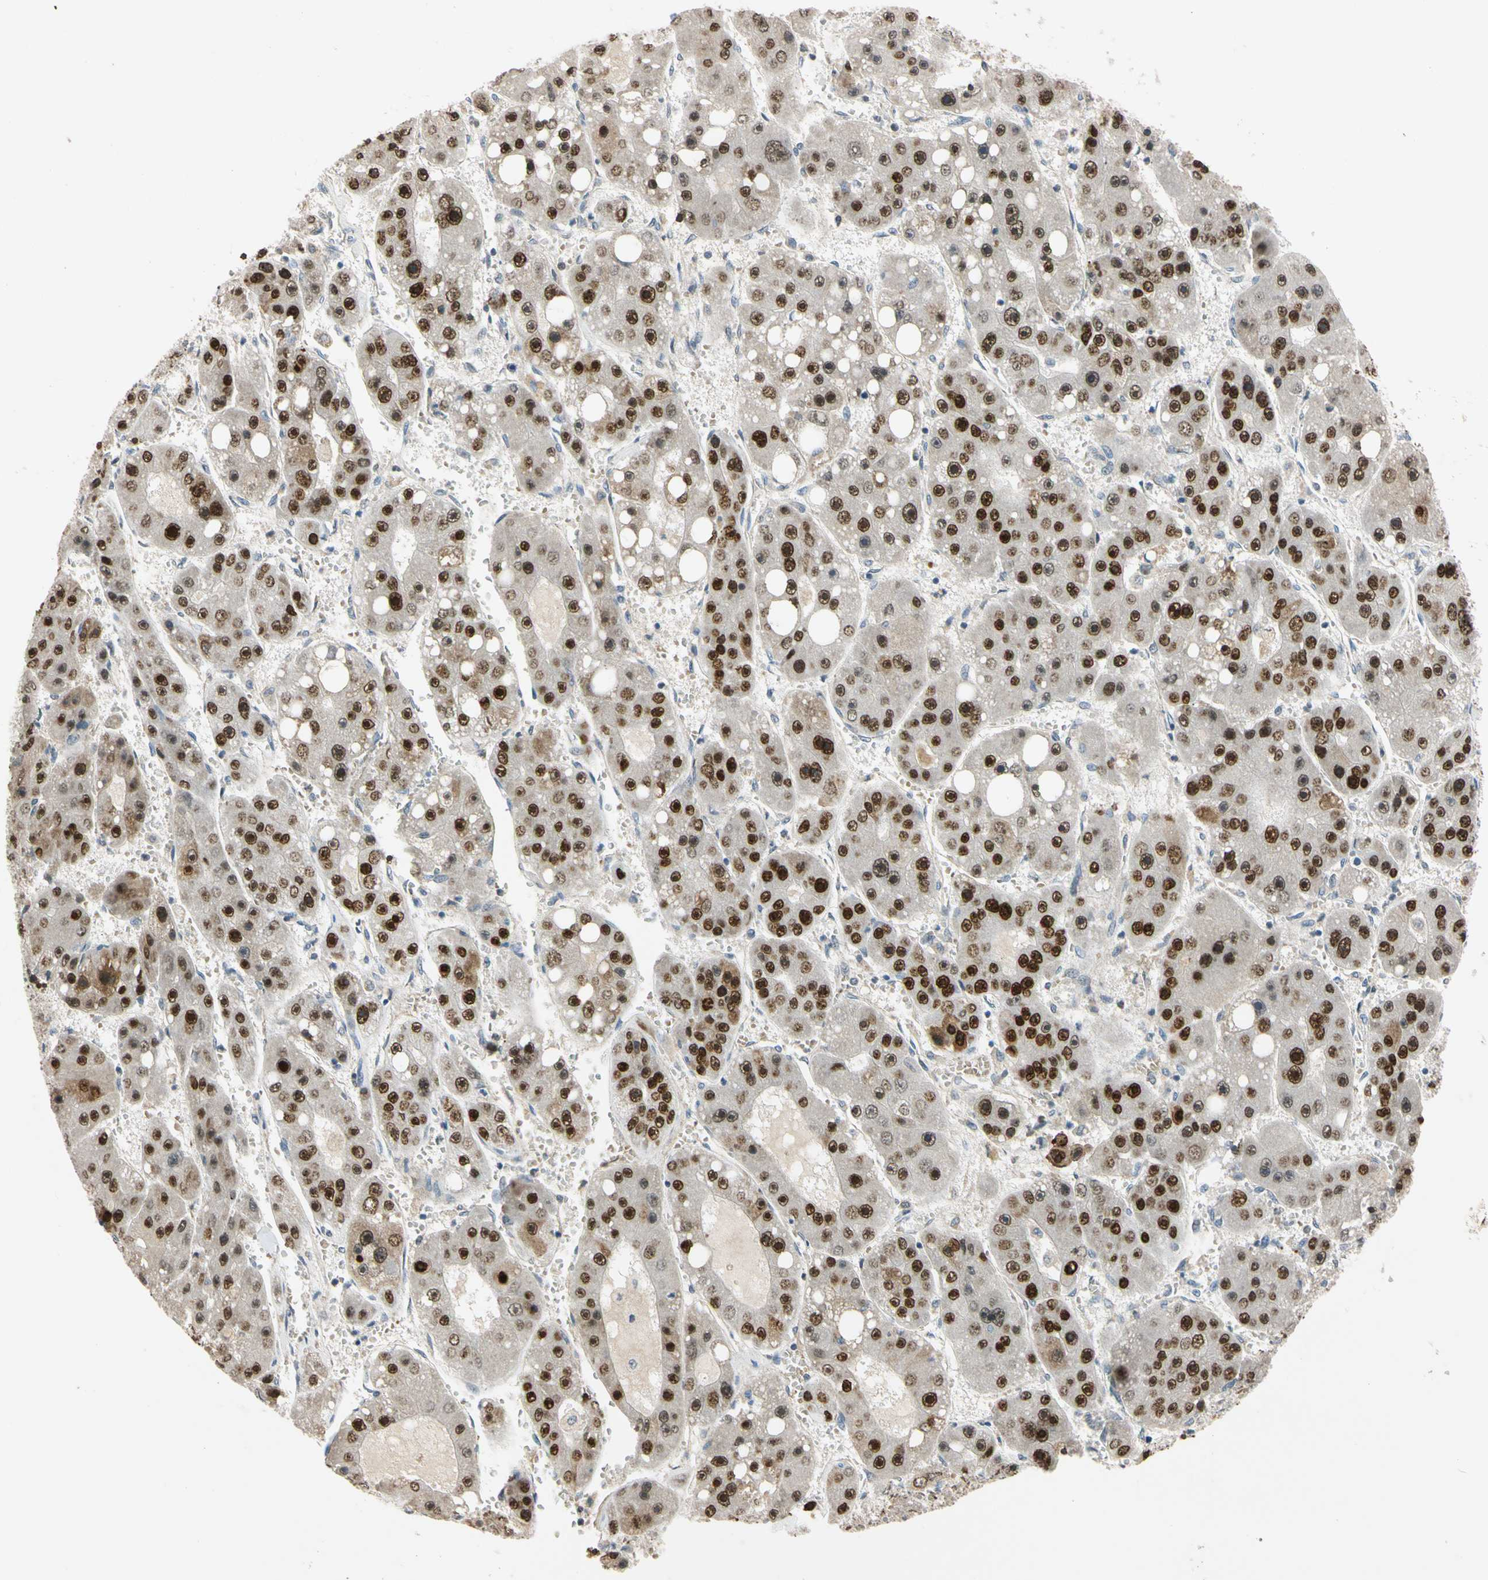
{"staining": {"intensity": "strong", "quantity": ">75%", "location": "nuclear"}, "tissue": "liver cancer", "cell_type": "Tumor cells", "image_type": "cancer", "snomed": [{"axis": "morphology", "description": "Carcinoma, Hepatocellular, NOS"}, {"axis": "topography", "description": "Liver"}], "caption": "A photomicrograph showing strong nuclear positivity in approximately >75% of tumor cells in liver cancer, as visualized by brown immunohistochemical staining.", "gene": "RIOX2", "patient": {"sex": "female", "age": 61}}